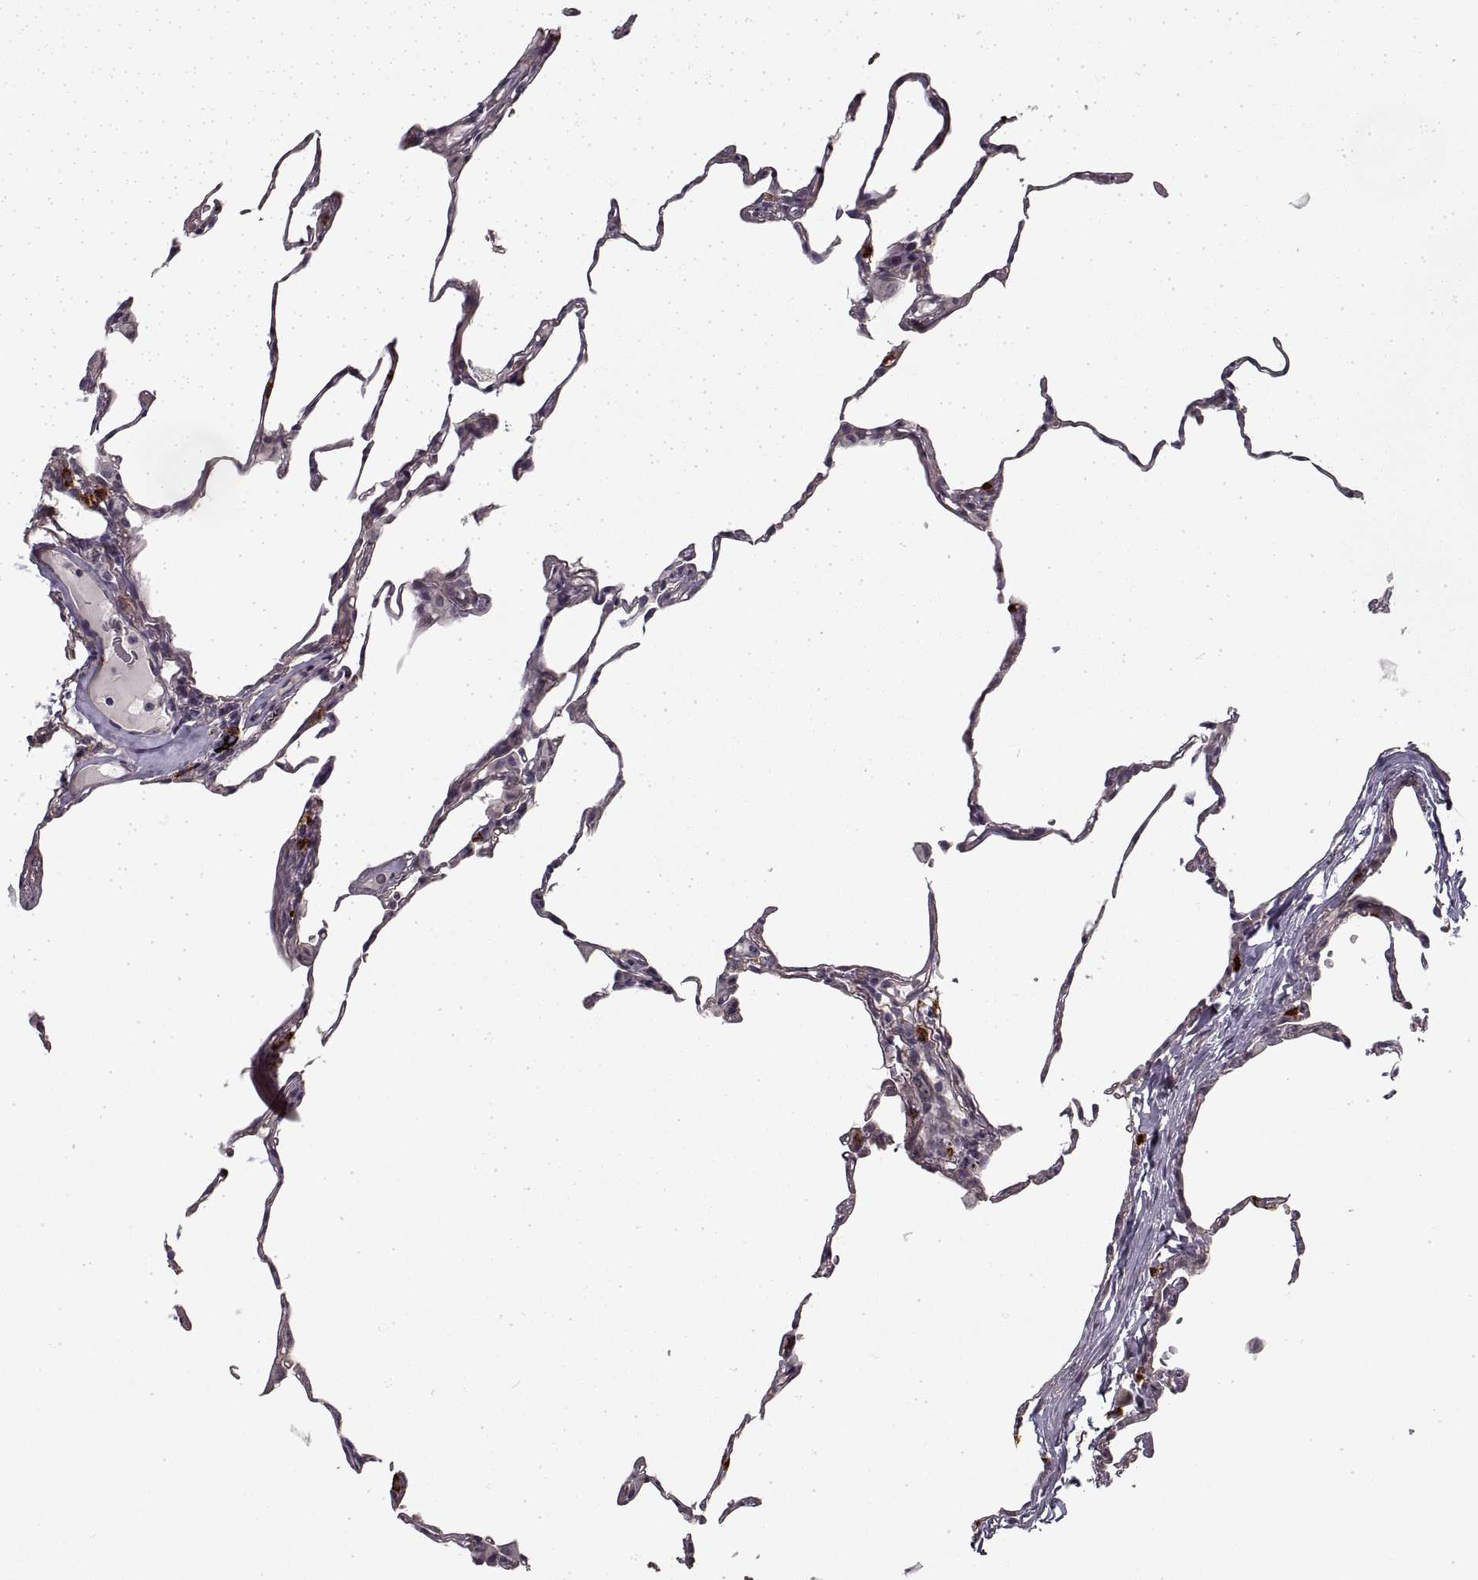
{"staining": {"intensity": "negative", "quantity": "none", "location": "none"}, "tissue": "lung", "cell_type": "Alveolar cells", "image_type": "normal", "snomed": [{"axis": "morphology", "description": "Normal tissue, NOS"}, {"axis": "topography", "description": "Lung"}], "caption": "Alveolar cells are negative for brown protein staining in benign lung.", "gene": "LAMB2", "patient": {"sex": "female", "age": 57}}